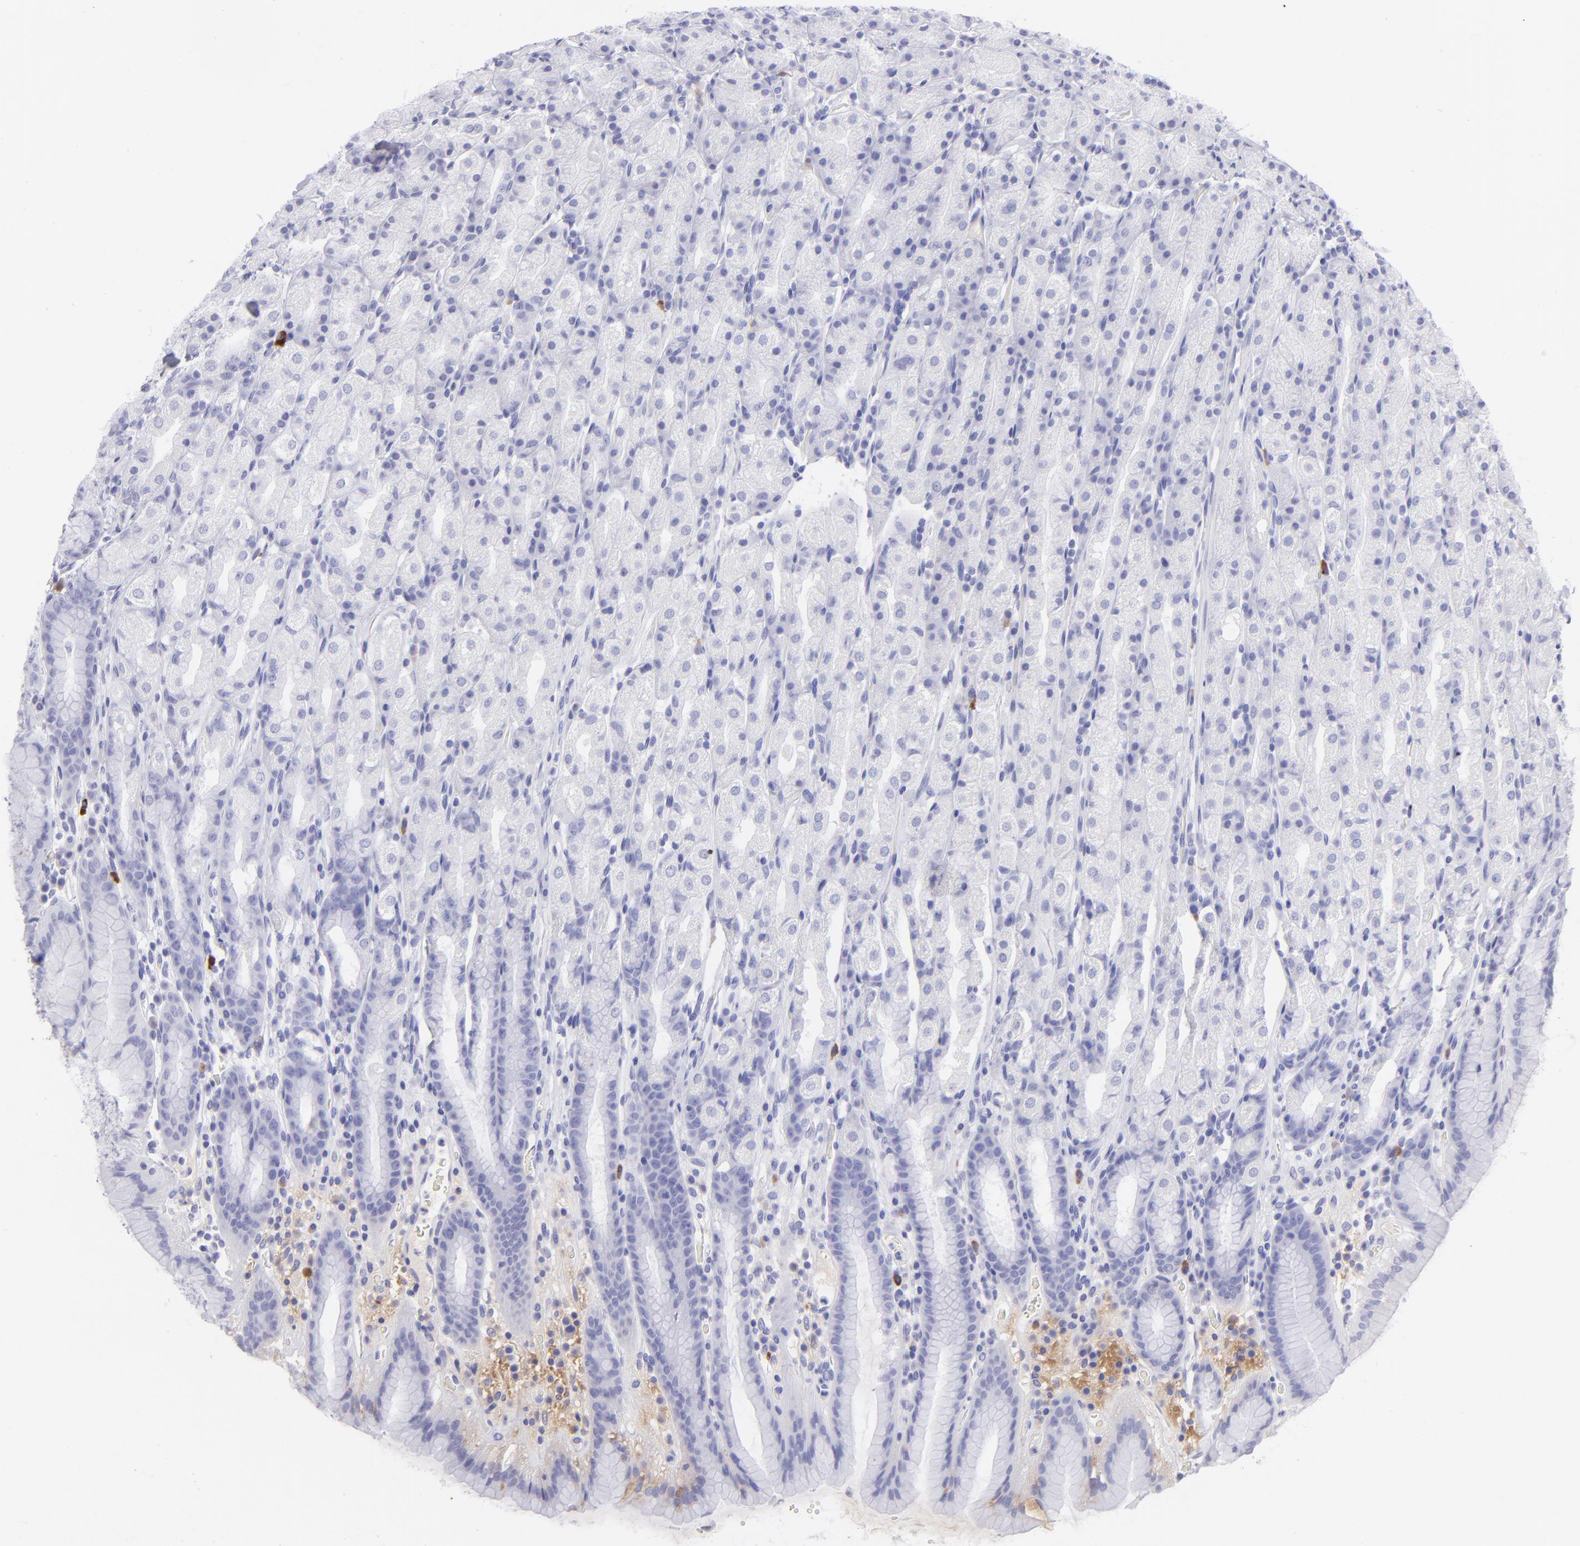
{"staining": {"intensity": "negative", "quantity": "none", "location": "none"}, "tissue": "stomach", "cell_type": "Glandular cells", "image_type": "normal", "snomed": [{"axis": "morphology", "description": "Normal tissue, NOS"}, {"axis": "topography", "description": "Stomach, upper"}], "caption": "A high-resolution micrograph shows immunohistochemistry (IHC) staining of benign stomach, which displays no significant staining in glandular cells.", "gene": "SLC1A2", "patient": {"sex": "male", "age": 68}}